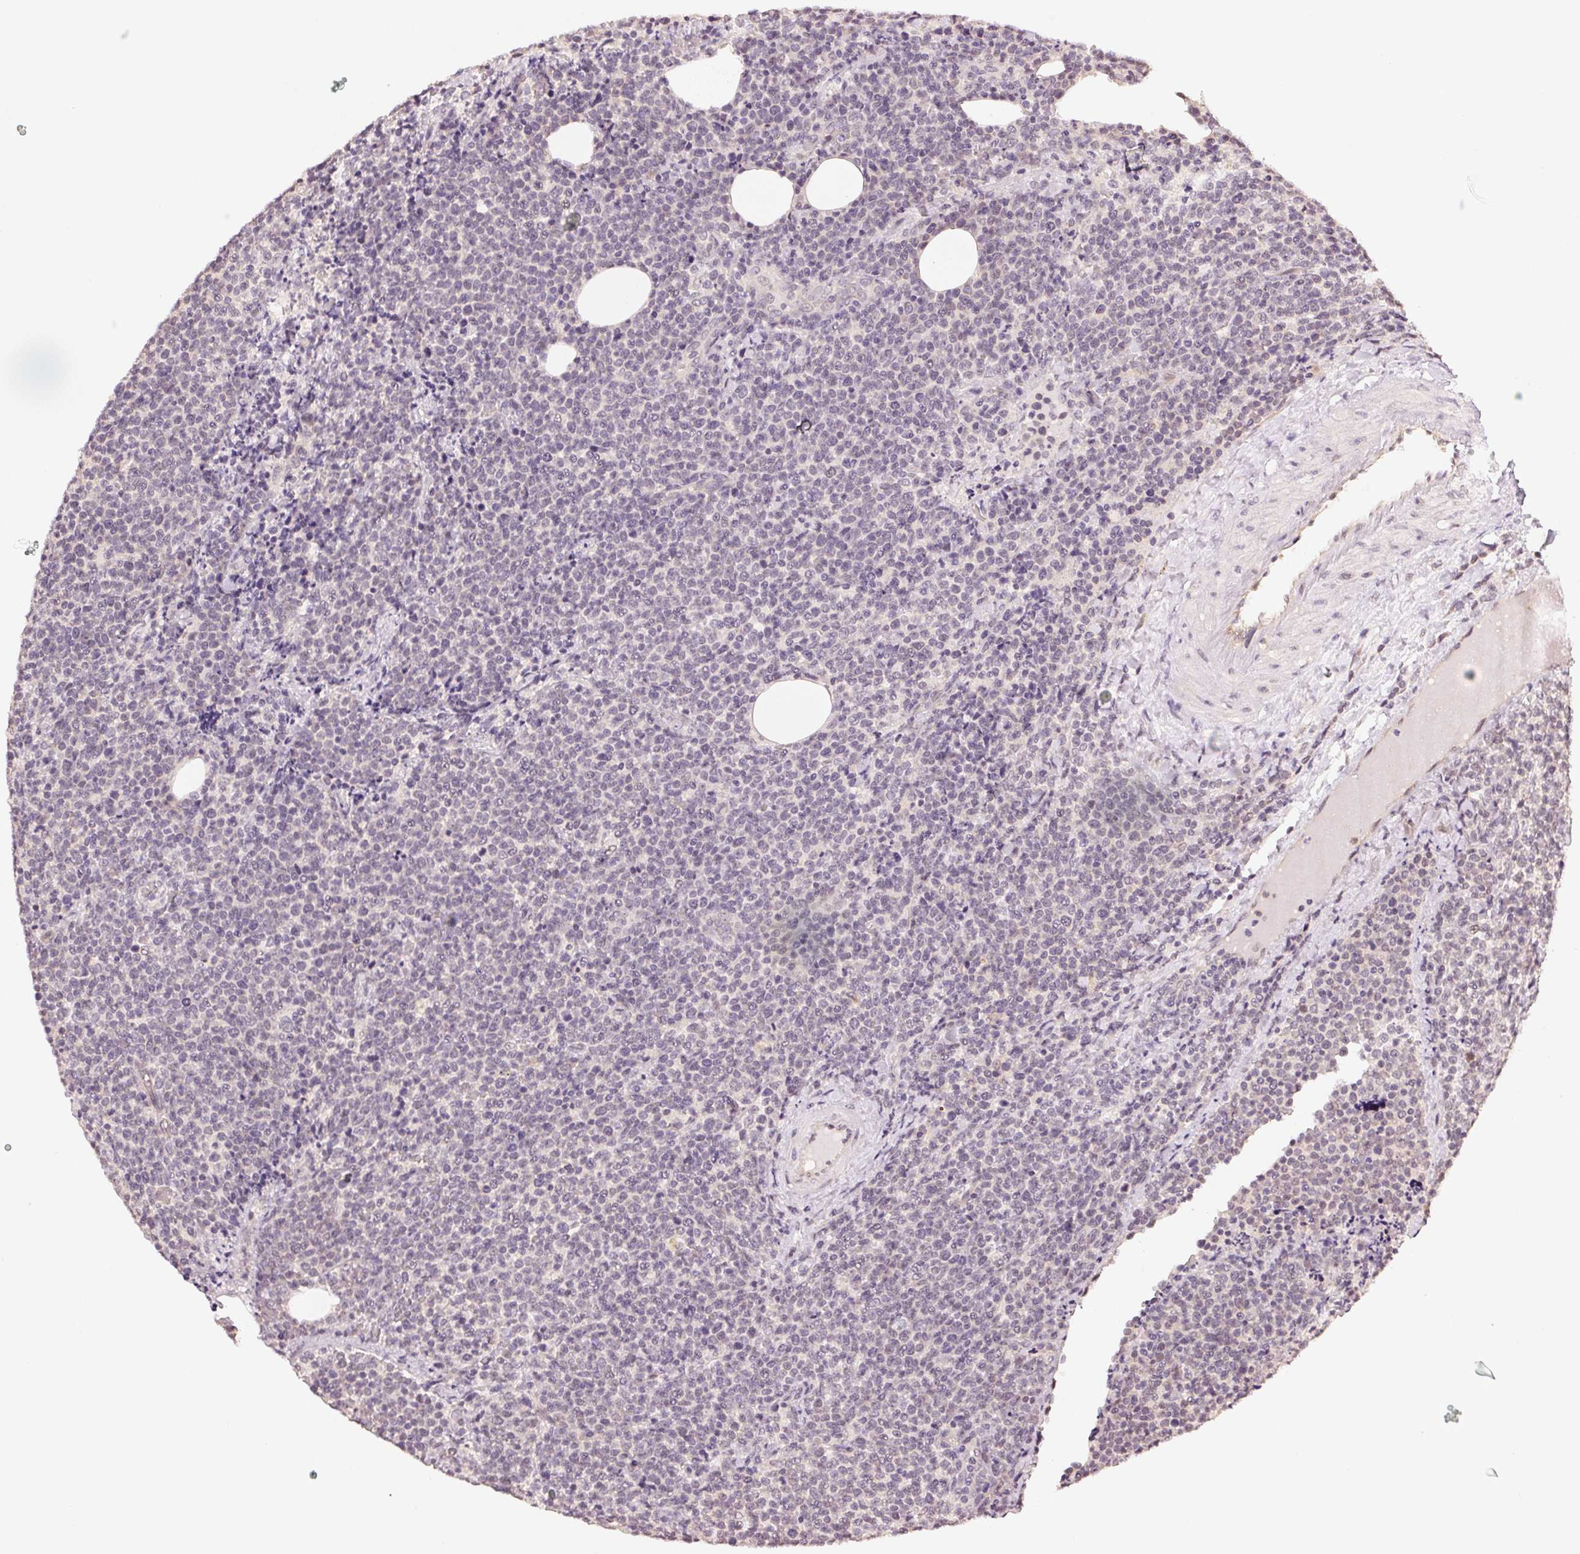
{"staining": {"intensity": "negative", "quantity": "none", "location": "none"}, "tissue": "lymphoma", "cell_type": "Tumor cells", "image_type": "cancer", "snomed": [{"axis": "morphology", "description": "Malignant lymphoma, non-Hodgkin's type, High grade"}, {"axis": "topography", "description": "Lymph node"}], "caption": "An immunohistochemistry photomicrograph of lymphoma is shown. There is no staining in tumor cells of lymphoma. The staining is performed using DAB (3,3'-diaminobenzidine) brown chromogen with nuclei counter-stained in using hematoxylin.", "gene": "PLCB1", "patient": {"sex": "male", "age": 61}}